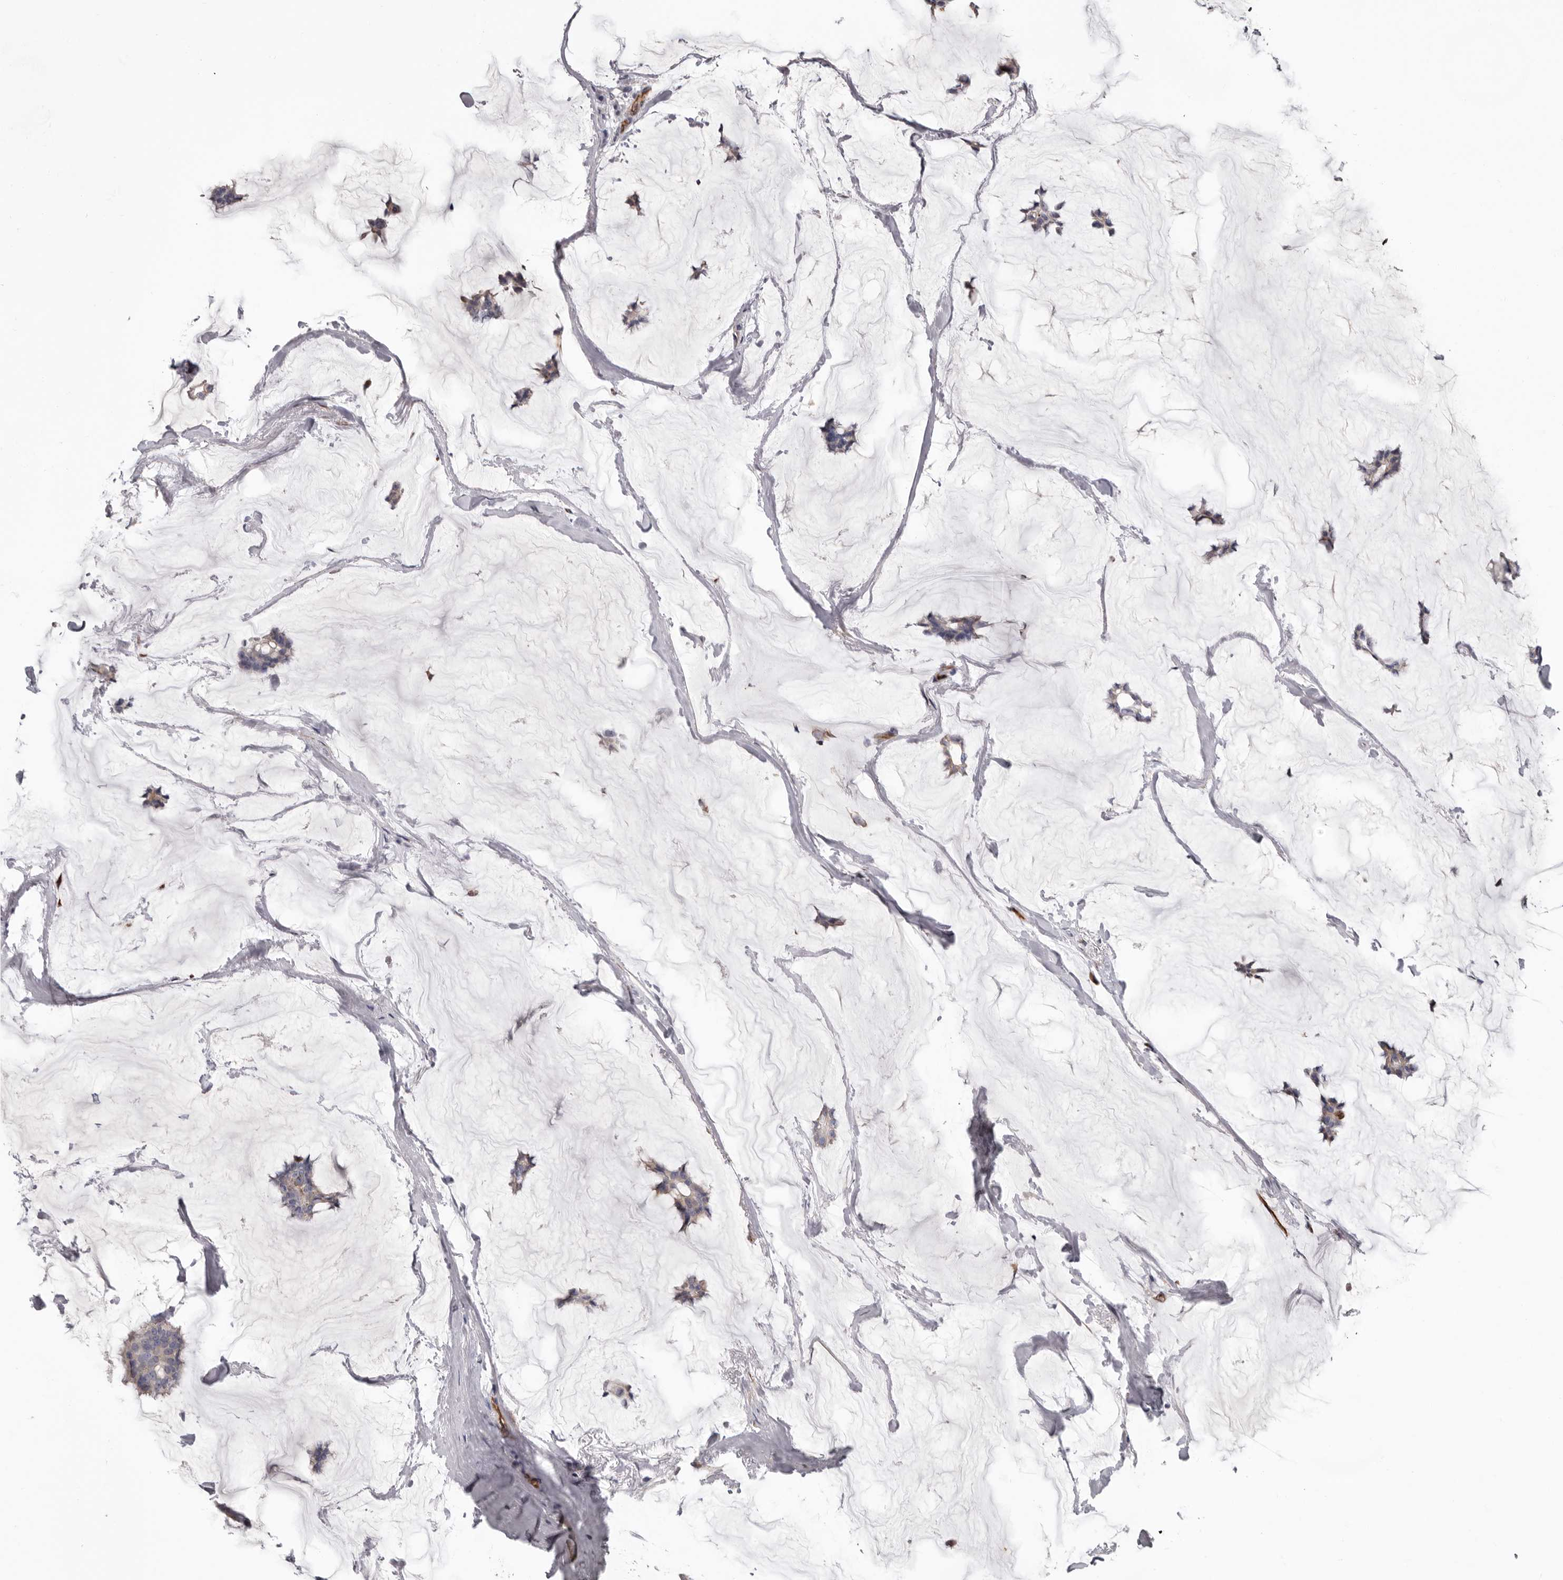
{"staining": {"intensity": "weak", "quantity": "<25%", "location": "cytoplasmic/membranous"}, "tissue": "breast cancer", "cell_type": "Tumor cells", "image_type": "cancer", "snomed": [{"axis": "morphology", "description": "Duct carcinoma"}, {"axis": "topography", "description": "Breast"}], "caption": "An image of human breast intraductal carcinoma is negative for staining in tumor cells. Brightfield microscopy of immunohistochemistry stained with DAB (3,3'-diaminobenzidine) (brown) and hematoxylin (blue), captured at high magnification.", "gene": "ADGRL4", "patient": {"sex": "female", "age": 93}}